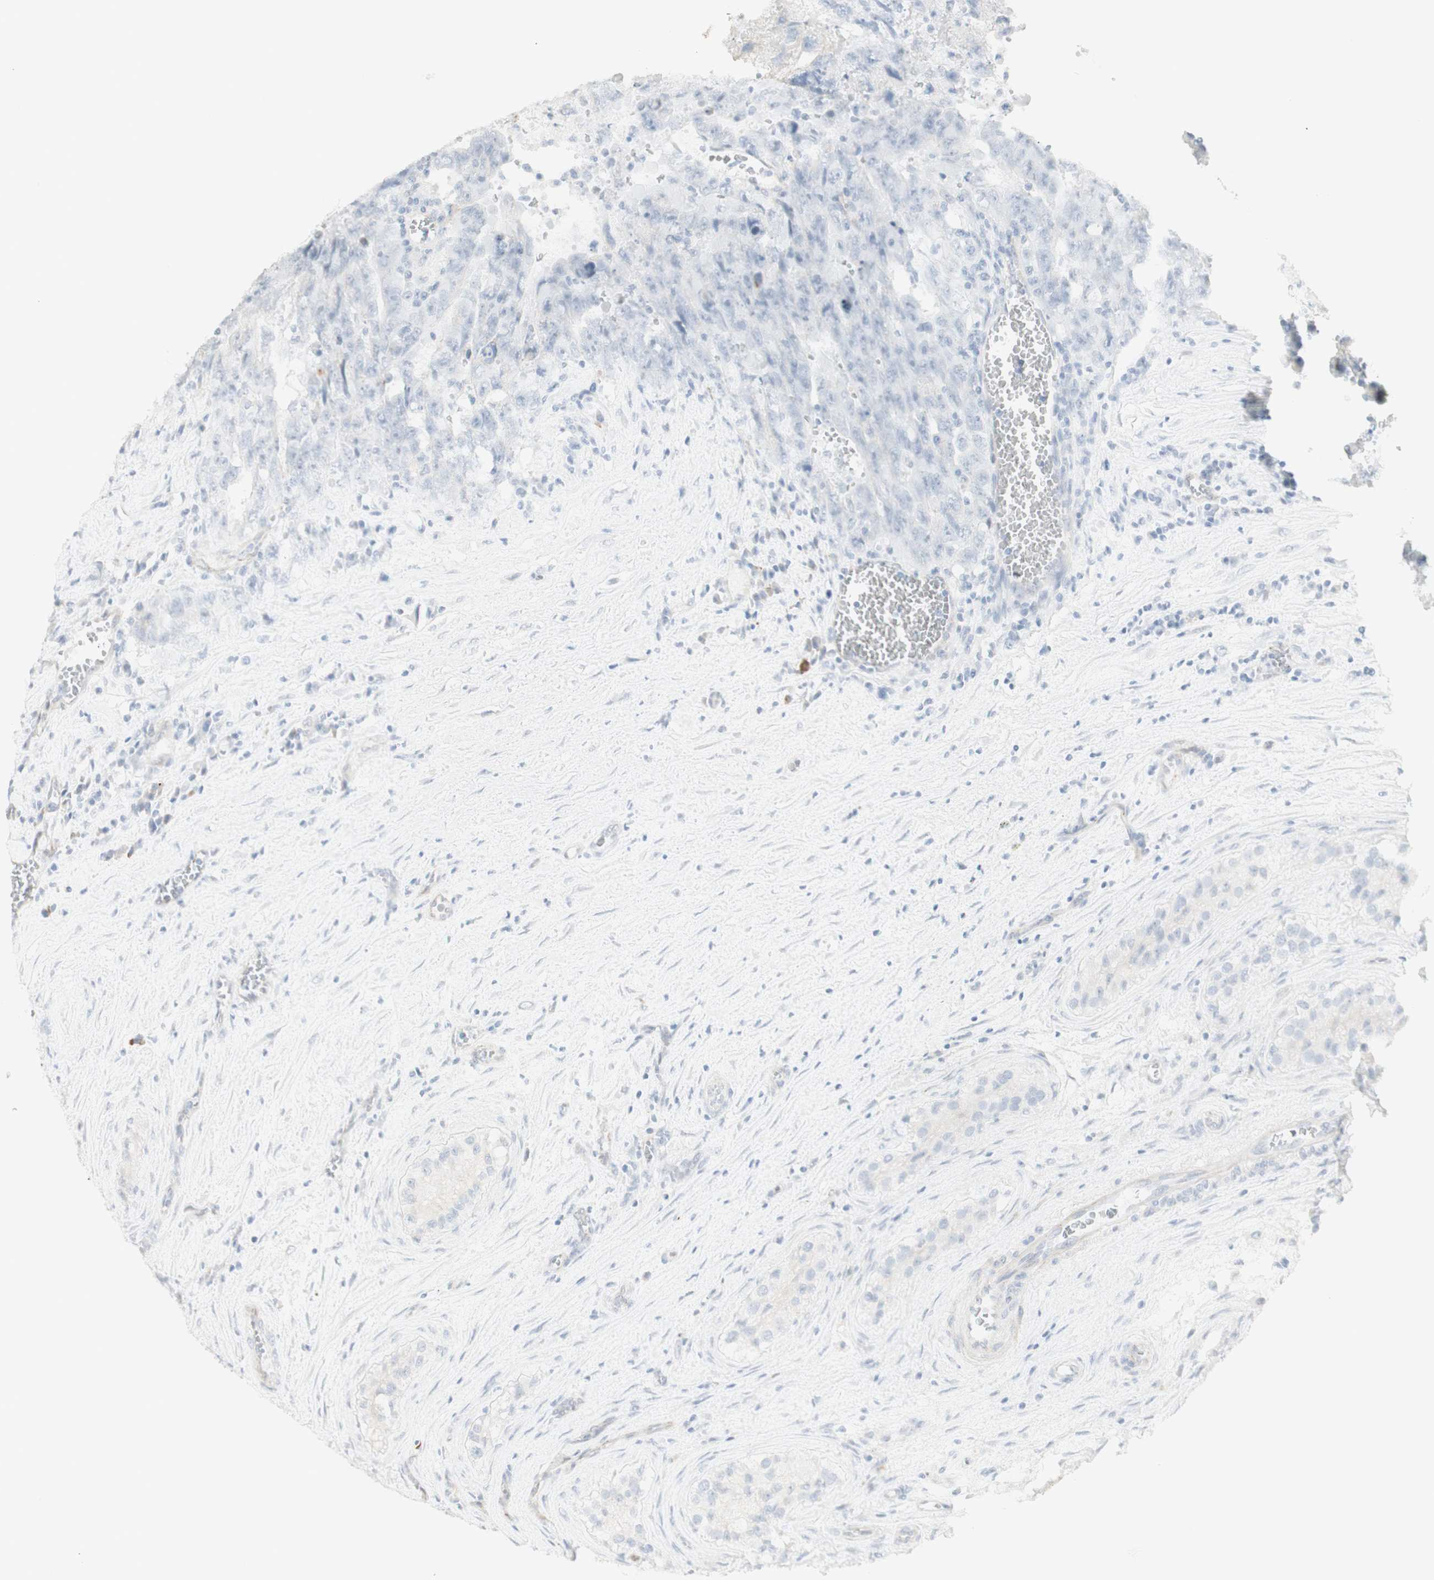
{"staining": {"intensity": "negative", "quantity": "none", "location": "none"}, "tissue": "testis cancer", "cell_type": "Tumor cells", "image_type": "cancer", "snomed": [{"axis": "morphology", "description": "Carcinoma, Embryonal, NOS"}, {"axis": "topography", "description": "Testis"}], "caption": "This image is of testis embryonal carcinoma stained with immunohistochemistry to label a protein in brown with the nuclei are counter-stained blue. There is no positivity in tumor cells.", "gene": "NDST4", "patient": {"sex": "male", "age": 28}}